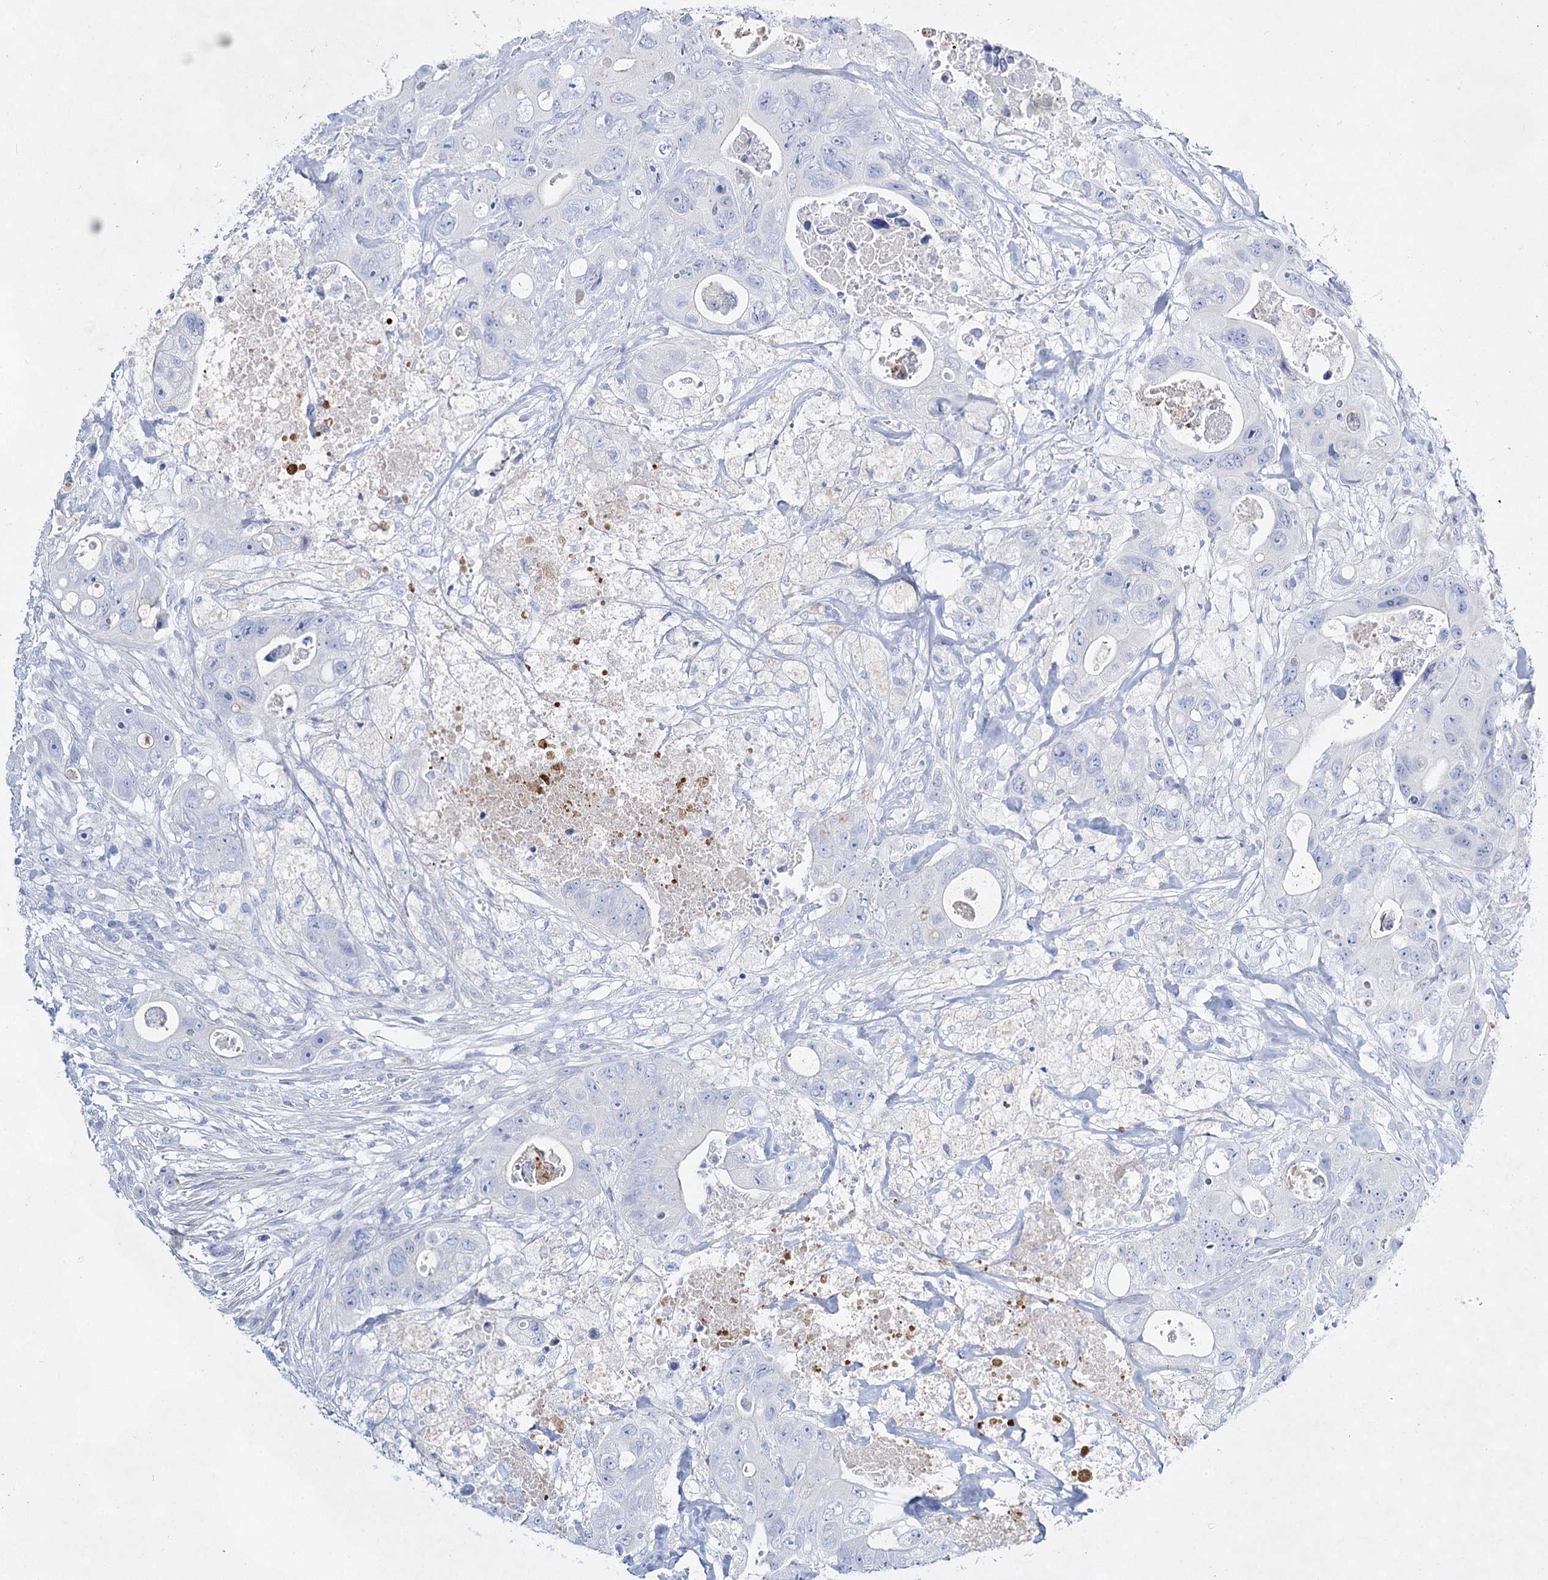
{"staining": {"intensity": "negative", "quantity": "none", "location": "none"}, "tissue": "colorectal cancer", "cell_type": "Tumor cells", "image_type": "cancer", "snomed": [{"axis": "morphology", "description": "Adenocarcinoma, NOS"}, {"axis": "topography", "description": "Colon"}], "caption": "Photomicrograph shows no protein positivity in tumor cells of colorectal adenocarcinoma tissue.", "gene": "SLC17A2", "patient": {"sex": "female", "age": 46}}